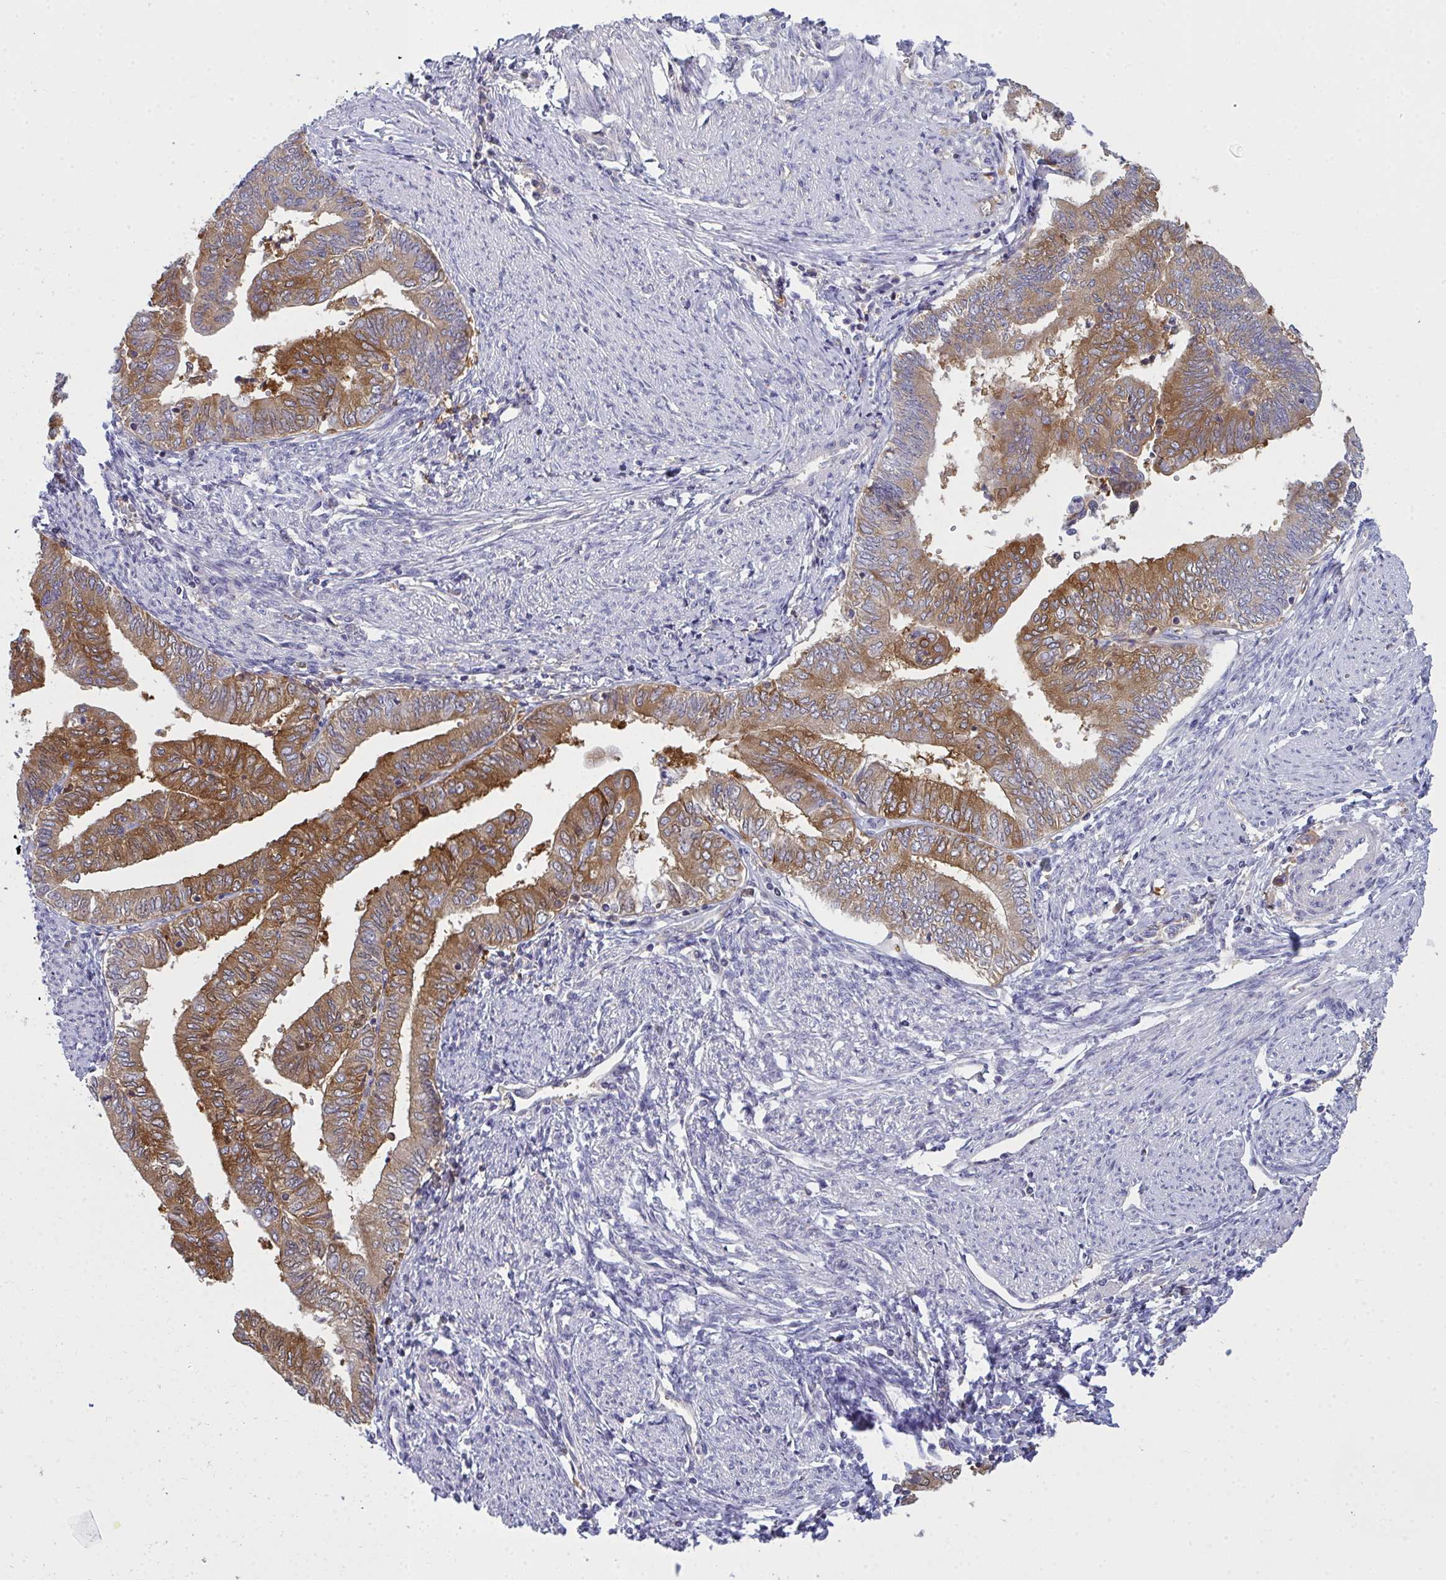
{"staining": {"intensity": "moderate", "quantity": ">75%", "location": "cytoplasmic/membranous"}, "tissue": "endometrial cancer", "cell_type": "Tumor cells", "image_type": "cancer", "snomed": [{"axis": "morphology", "description": "Adenocarcinoma, NOS"}, {"axis": "topography", "description": "Endometrium"}], "caption": "The histopathology image displays staining of adenocarcinoma (endometrial), revealing moderate cytoplasmic/membranous protein expression (brown color) within tumor cells.", "gene": "SLC30A6", "patient": {"sex": "female", "age": 66}}